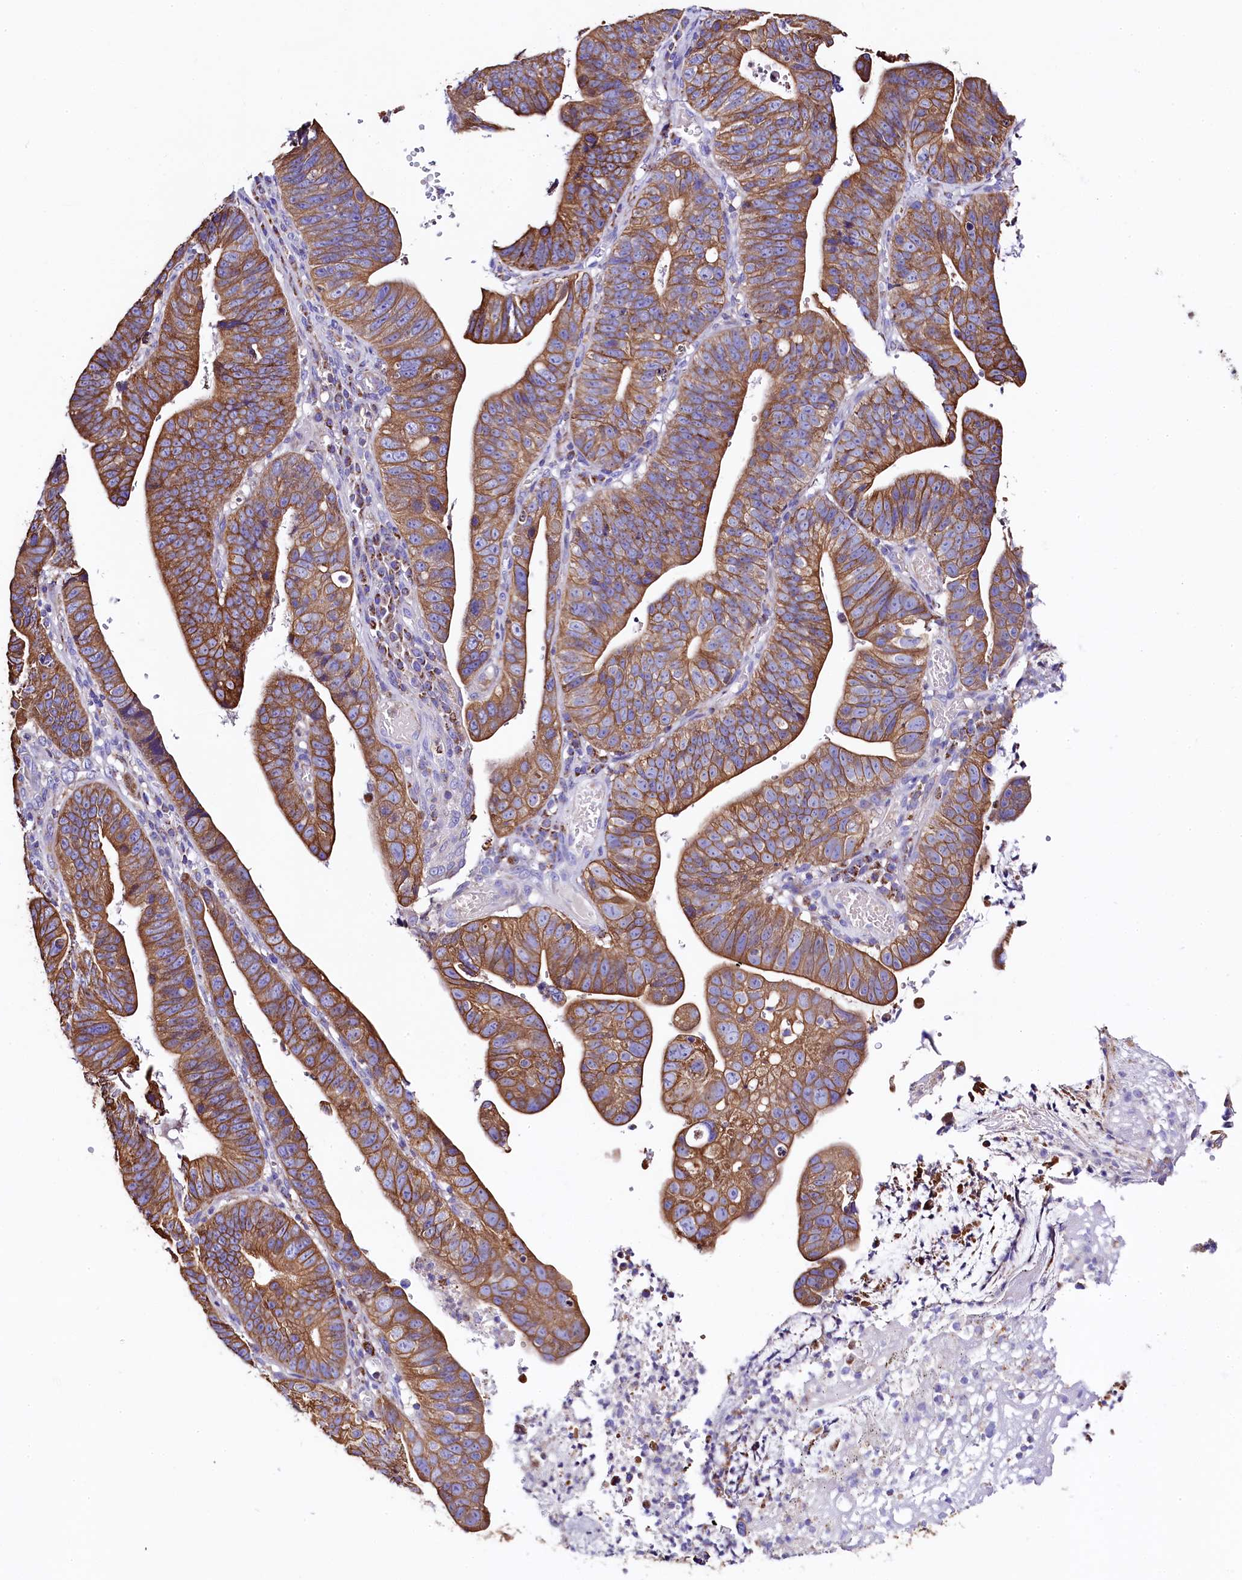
{"staining": {"intensity": "strong", "quantity": ">75%", "location": "cytoplasmic/membranous"}, "tissue": "stomach cancer", "cell_type": "Tumor cells", "image_type": "cancer", "snomed": [{"axis": "morphology", "description": "Adenocarcinoma, NOS"}, {"axis": "topography", "description": "Stomach"}], "caption": "Immunohistochemical staining of human adenocarcinoma (stomach) shows strong cytoplasmic/membranous protein positivity in approximately >75% of tumor cells. The protein of interest is stained brown, and the nuclei are stained in blue (DAB IHC with brightfield microscopy, high magnification).", "gene": "CLYBL", "patient": {"sex": "male", "age": 59}}